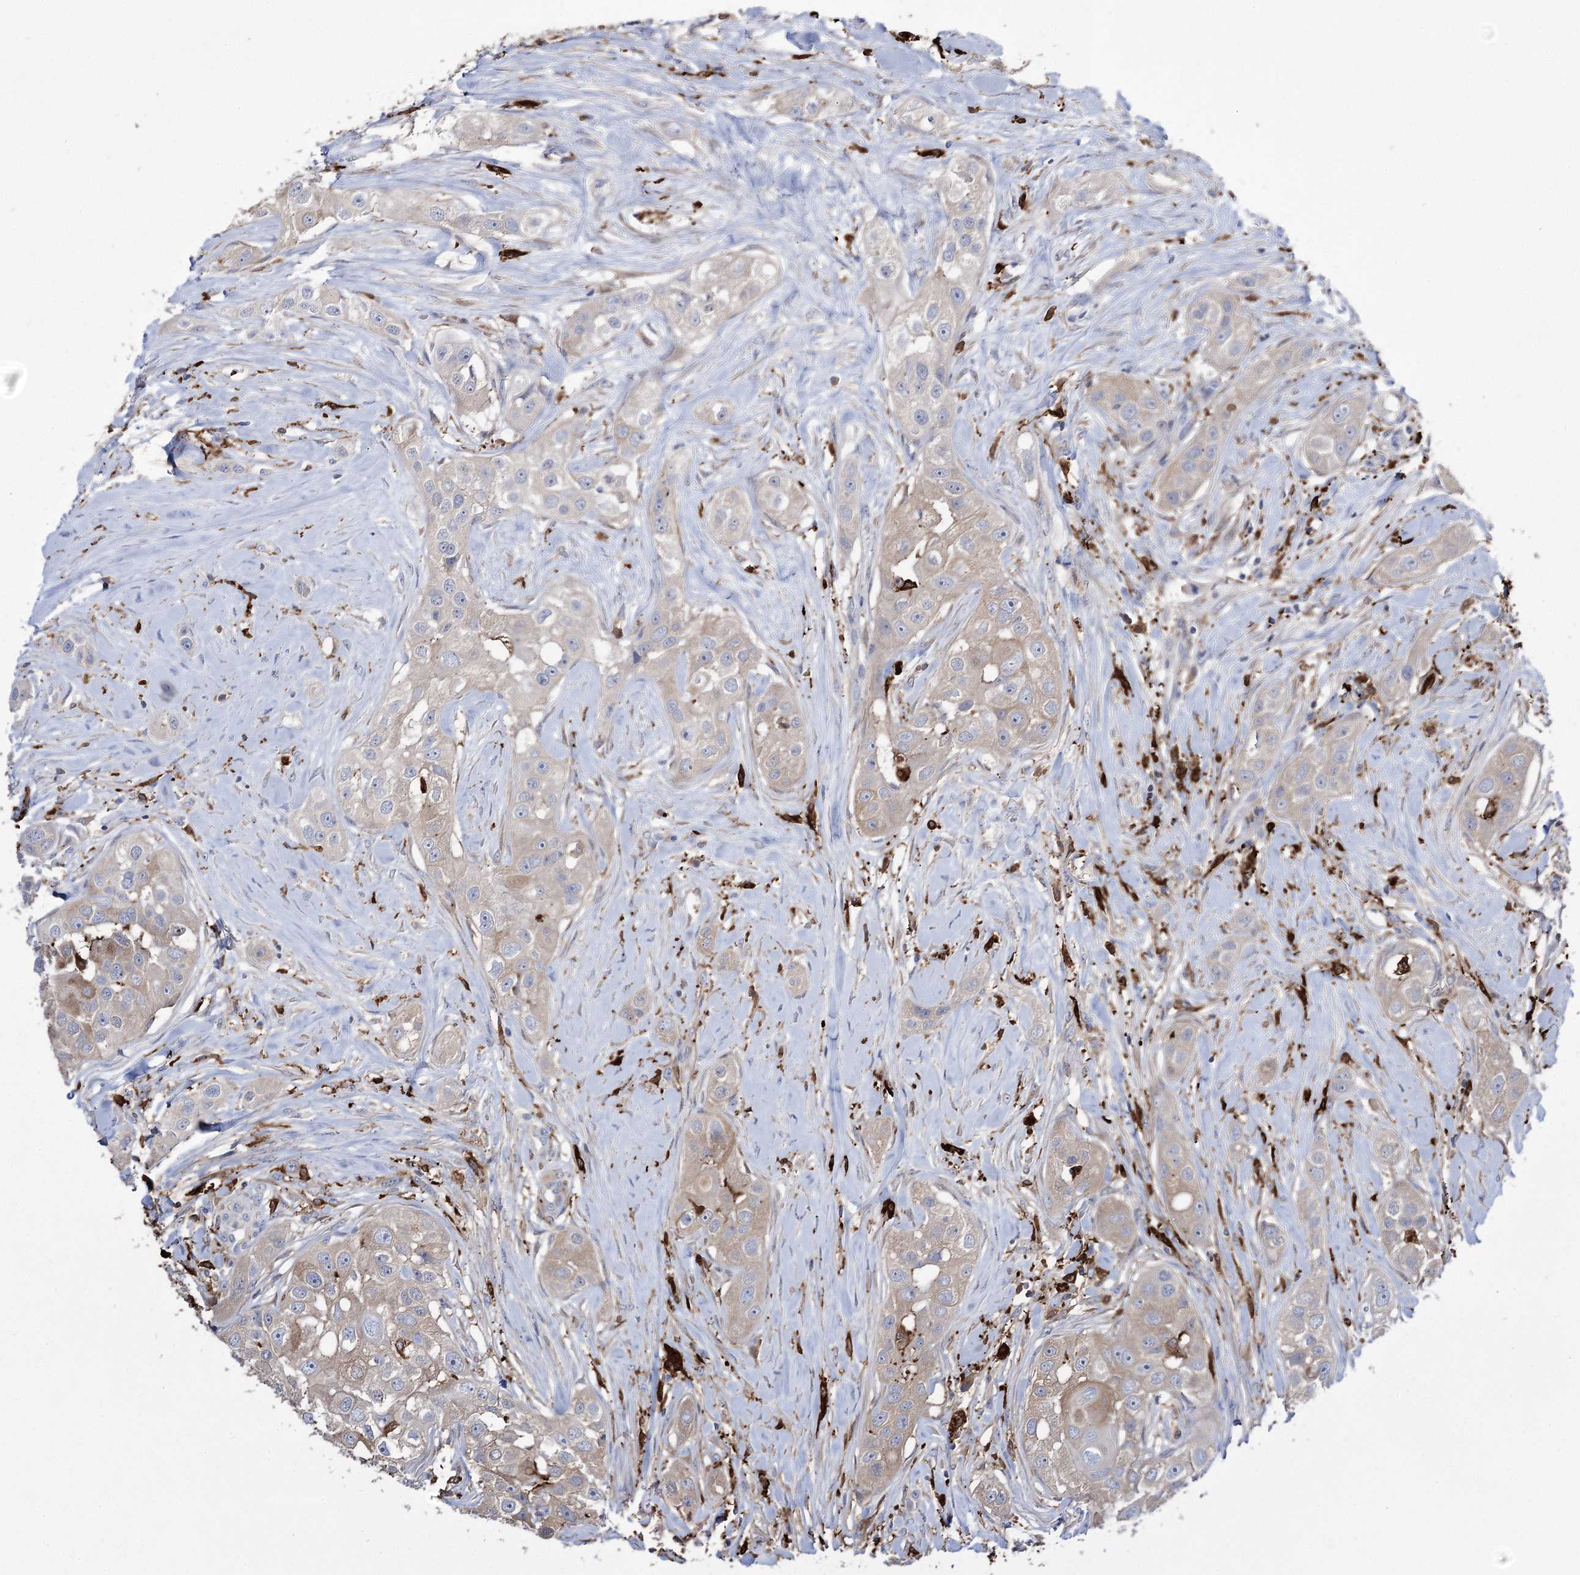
{"staining": {"intensity": "weak", "quantity": ">75%", "location": "cytoplasmic/membranous"}, "tissue": "head and neck cancer", "cell_type": "Tumor cells", "image_type": "cancer", "snomed": [{"axis": "morphology", "description": "Normal tissue, NOS"}, {"axis": "morphology", "description": "Squamous cell carcinoma, NOS"}, {"axis": "topography", "description": "Skeletal muscle"}, {"axis": "topography", "description": "Head-Neck"}], "caption": "A brown stain labels weak cytoplasmic/membranous staining of a protein in human head and neck squamous cell carcinoma tumor cells.", "gene": "ZNF622", "patient": {"sex": "male", "age": 51}}